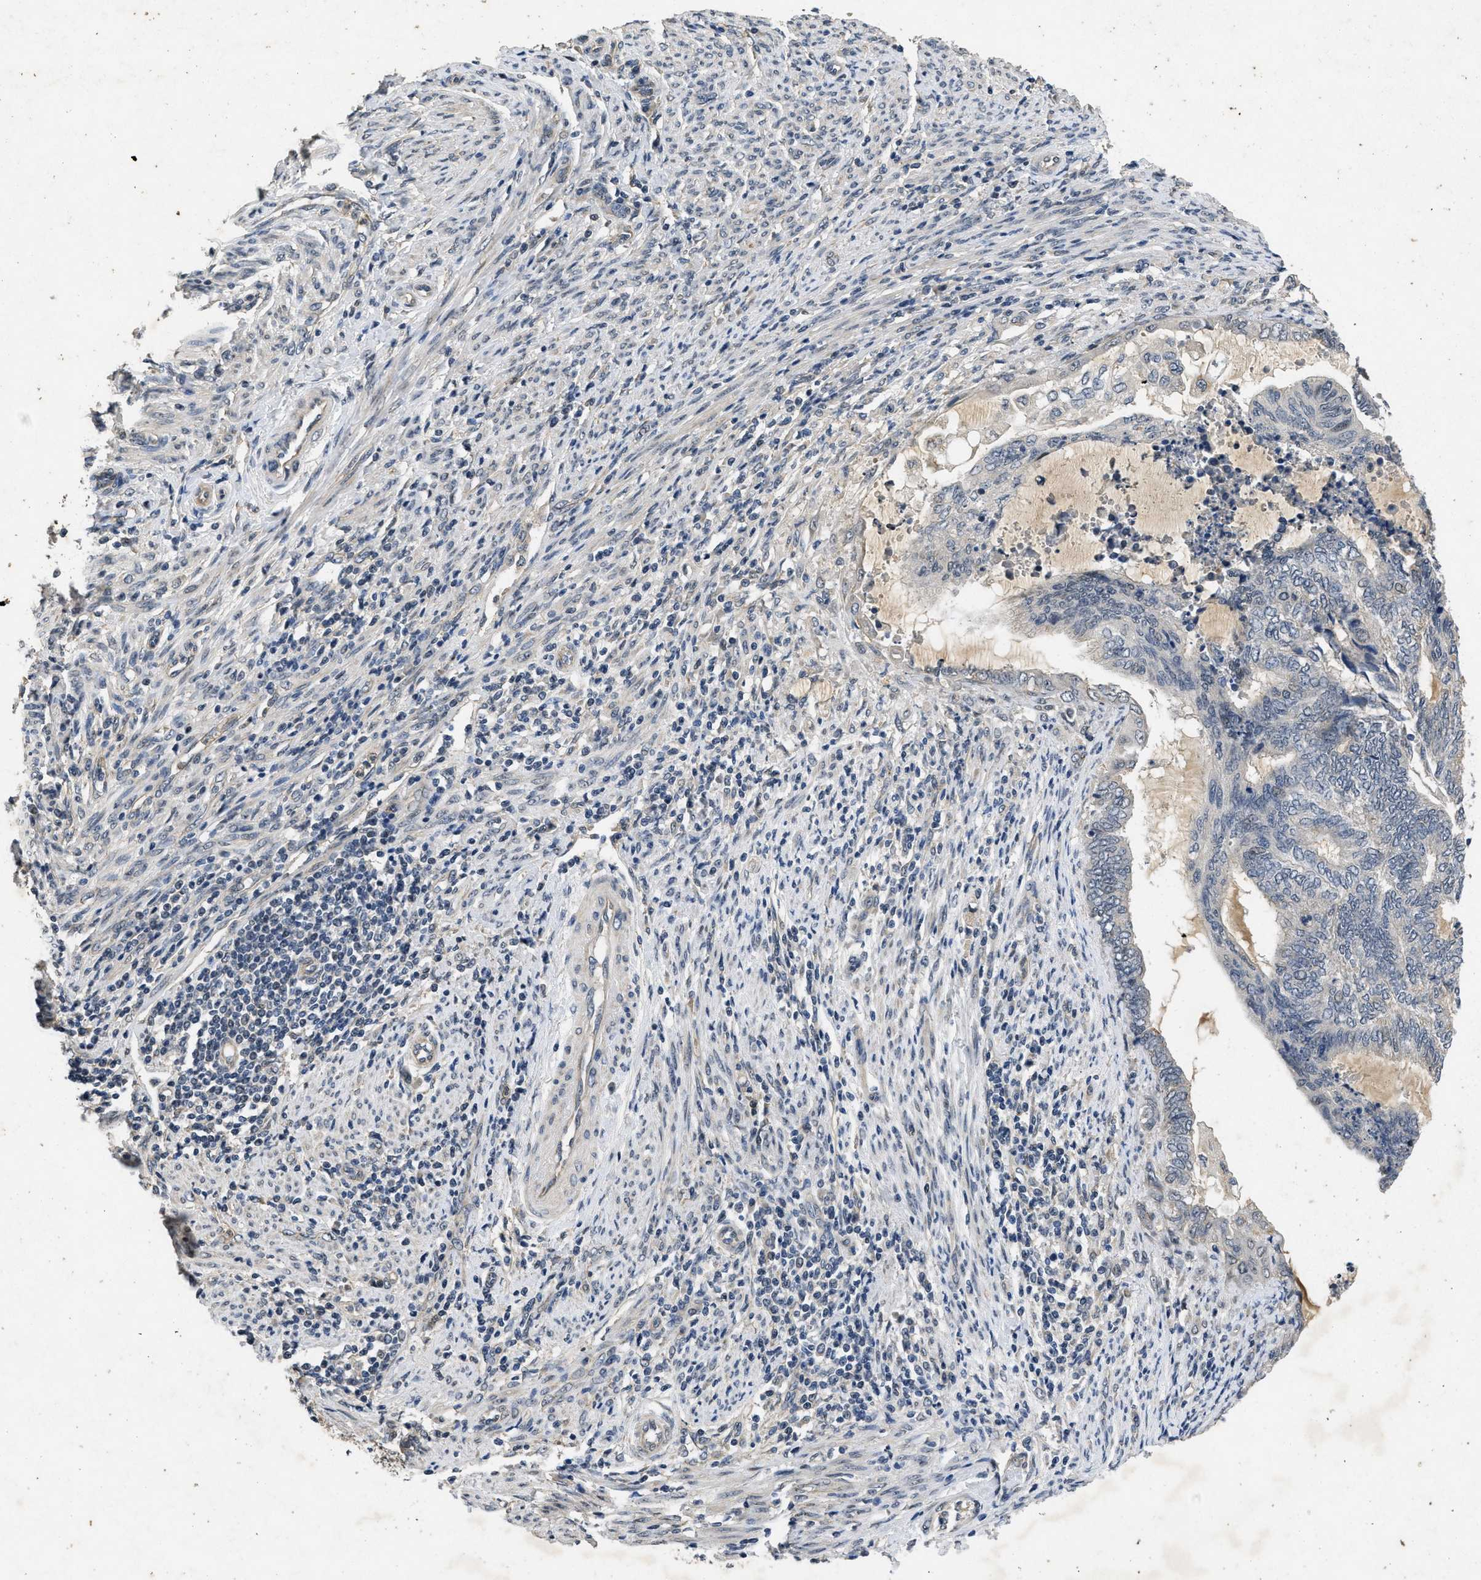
{"staining": {"intensity": "negative", "quantity": "none", "location": "none"}, "tissue": "endometrial cancer", "cell_type": "Tumor cells", "image_type": "cancer", "snomed": [{"axis": "morphology", "description": "Adenocarcinoma, NOS"}, {"axis": "topography", "description": "Uterus"}, {"axis": "topography", "description": "Endometrium"}], "caption": "Tumor cells are negative for protein expression in human endometrial cancer (adenocarcinoma).", "gene": "PAPOLG", "patient": {"sex": "female", "age": 70}}